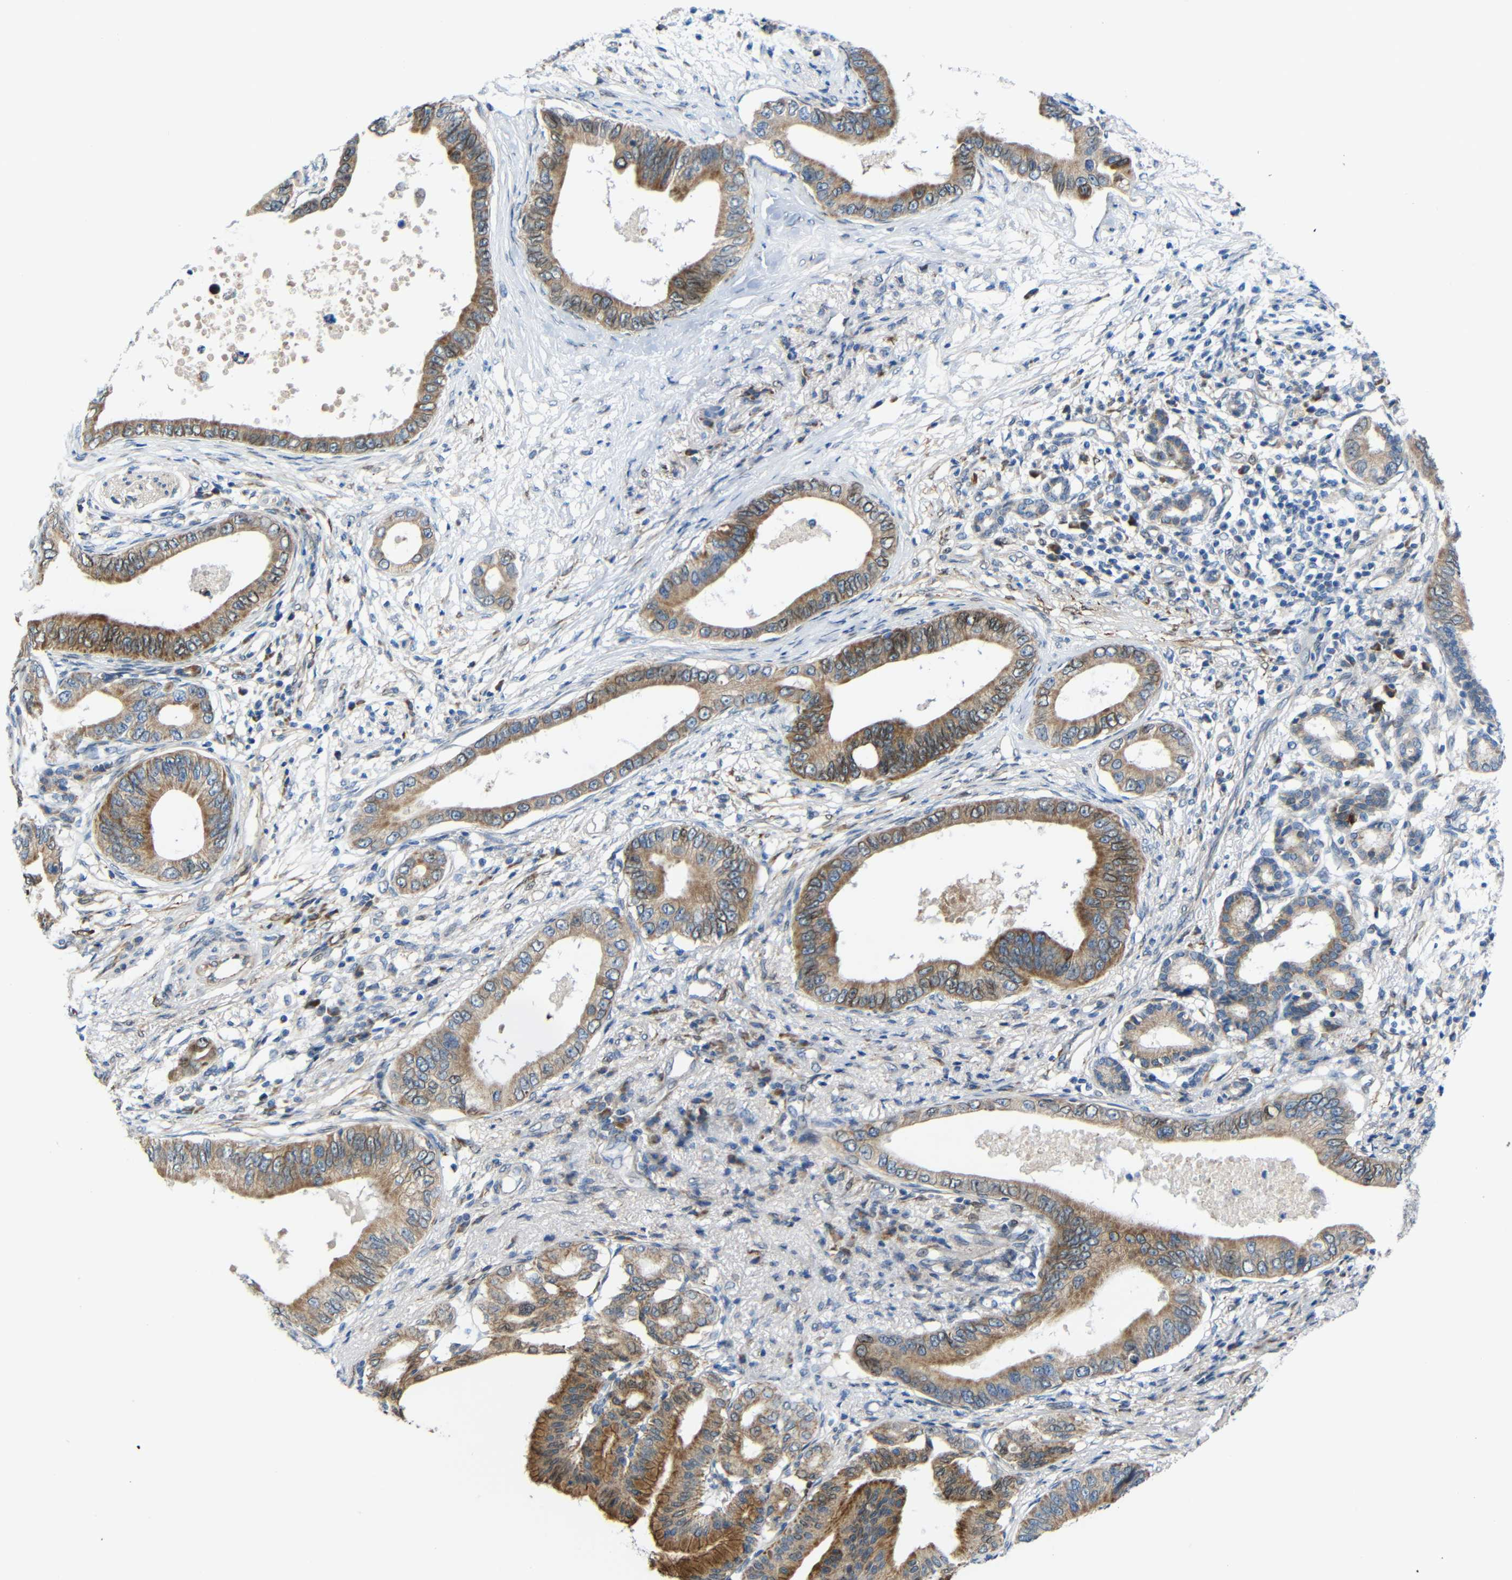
{"staining": {"intensity": "weak", "quantity": "25%-75%", "location": "cytoplasmic/membranous"}, "tissue": "pancreatic cancer", "cell_type": "Tumor cells", "image_type": "cancer", "snomed": [{"axis": "morphology", "description": "Adenocarcinoma, NOS"}, {"axis": "topography", "description": "Pancreas"}], "caption": "Human pancreatic adenocarcinoma stained with a protein marker shows weak staining in tumor cells.", "gene": "TMEM25", "patient": {"sex": "male", "age": 77}}